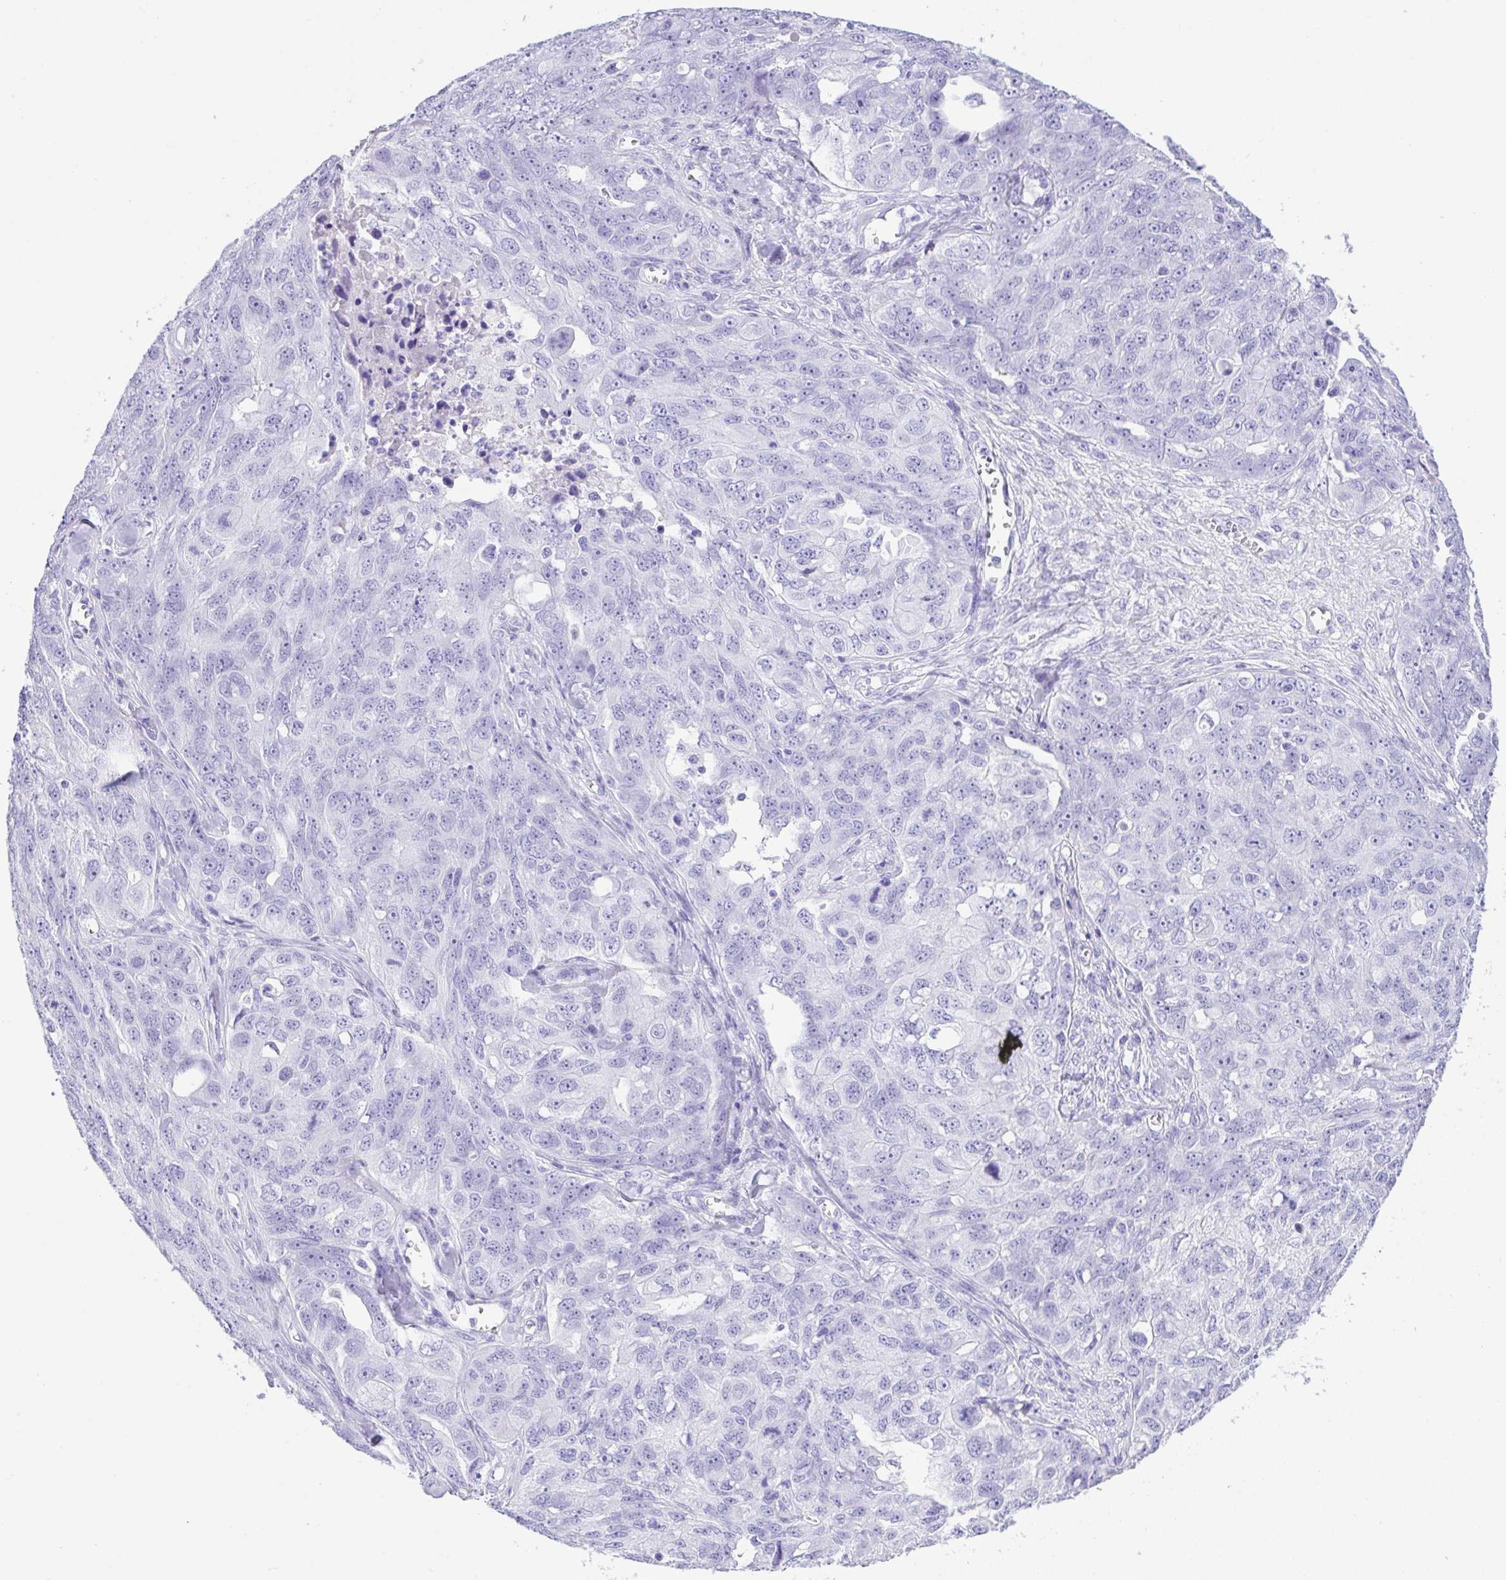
{"staining": {"intensity": "negative", "quantity": "none", "location": "none"}, "tissue": "ovarian cancer", "cell_type": "Tumor cells", "image_type": "cancer", "snomed": [{"axis": "morphology", "description": "Carcinoma, endometroid"}, {"axis": "topography", "description": "Ovary"}], "caption": "DAB immunohistochemical staining of endometroid carcinoma (ovarian) shows no significant staining in tumor cells.", "gene": "CPA1", "patient": {"sex": "female", "age": 70}}